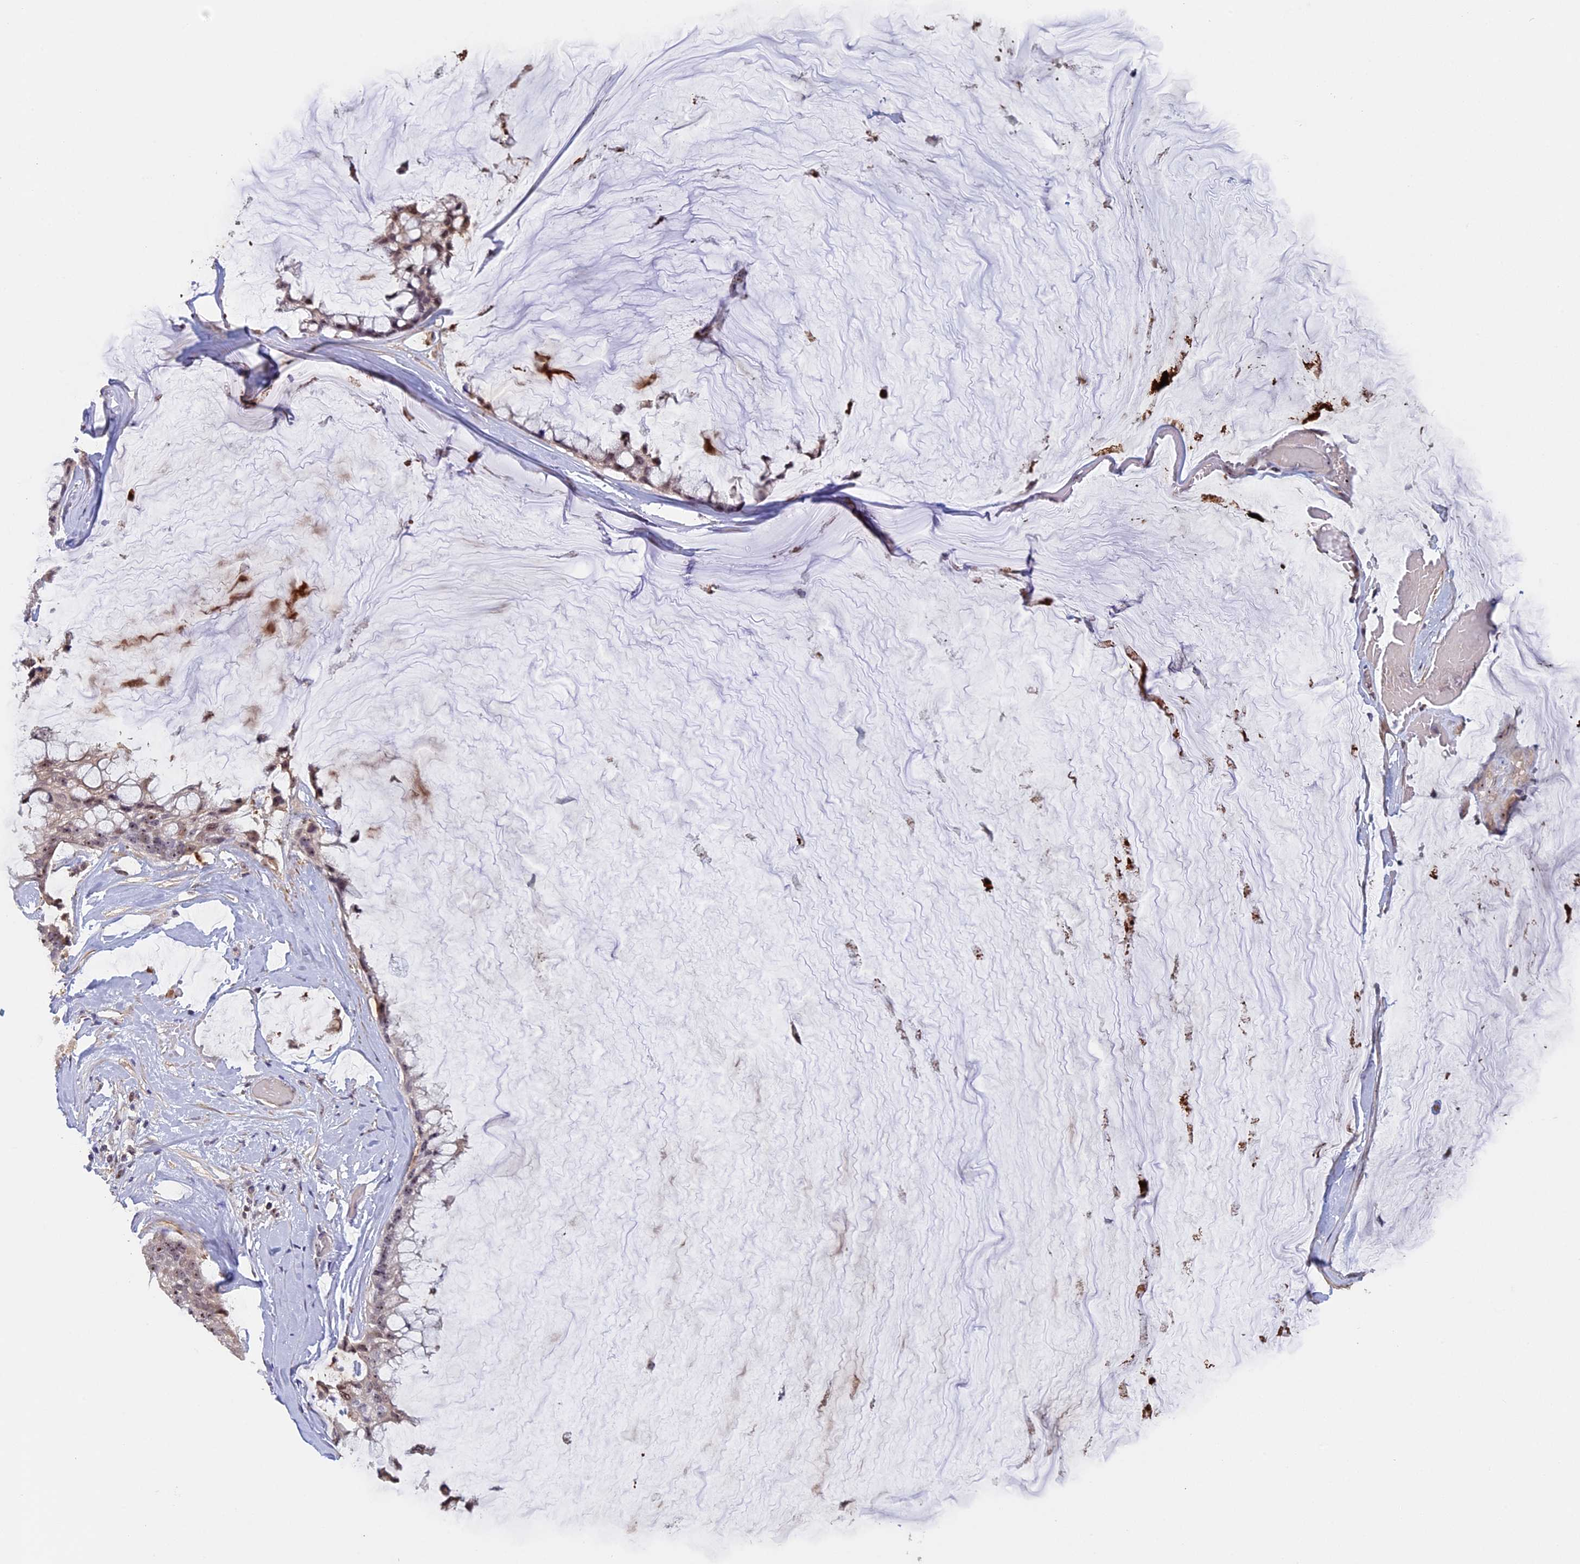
{"staining": {"intensity": "weak", "quantity": "25%-75%", "location": "nuclear"}, "tissue": "ovarian cancer", "cell_type": "Tumor cells", "image_type": "cancer", "snomed": [{"axis": "morphology", "description": "Cystadenocarcinoma, mucinous, NOS"}, {"axis": "topography", "description": "Ovary"}], "caption": "The histopathology image displays a brown stain indicating the presence of a protein in the nuclear of tumor cells in ovarian mucinous cystadenocarcinoma.", "gene": "FAM98C", "patient": {"sex": "female", "age": 39}}